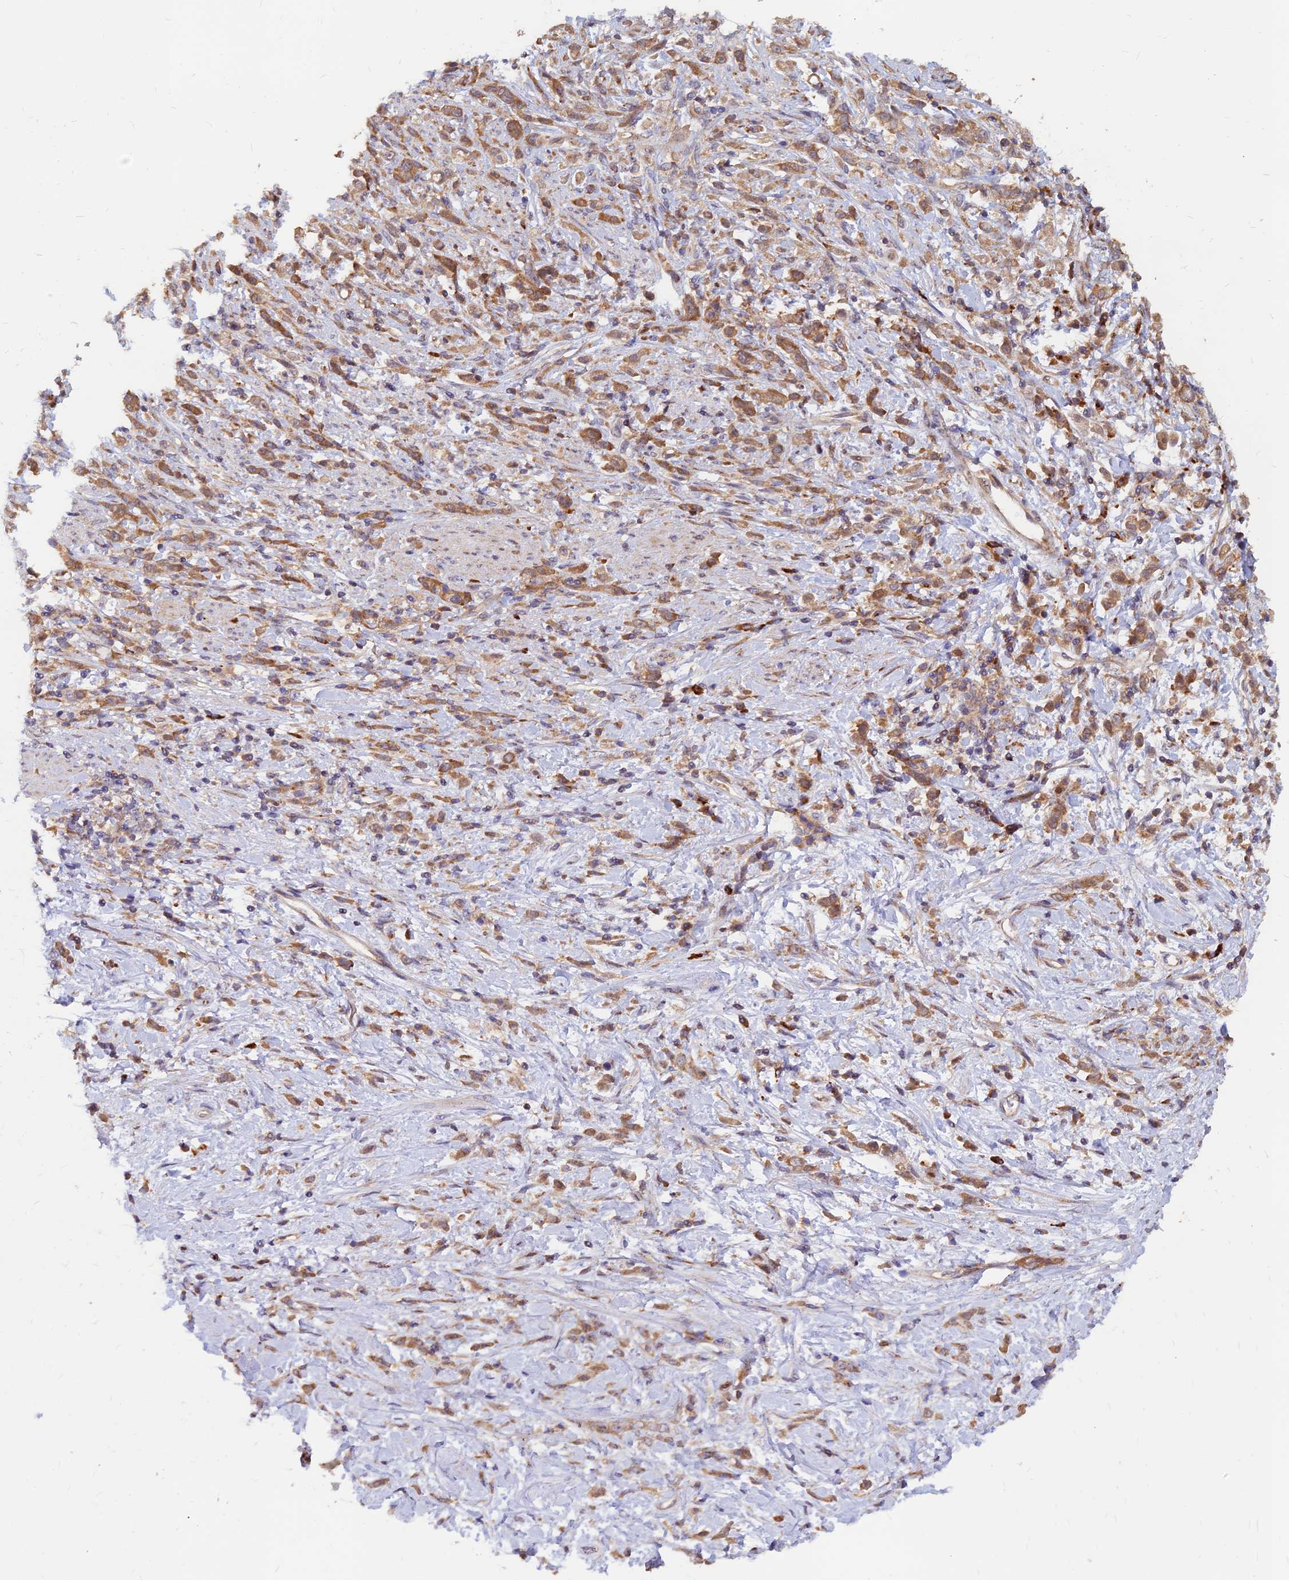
{"staining": {"intensity": "moderate", "quantity": ">75%", "location": "cytoplasmic/membranous"}, "tissue": "stomach cancer", "cell_type": "Tumor cells", "image_type": "cancer", "snomed": [{"axis": "morphology", "description": "Adenocarcinoma, NOS"}, {"axis": "topography", "description": "Stomach"}], "caption": "This photomicrograph displays stomach cancer (adenocarcinoma) stained with immunohistochemistry (IHC) to label a protein in brown. The cytoplasmic/membranous of tumor cells show moderate positivity for the protein. Nuclei are counter-stained blue.", "gene": "CCT6B", "patient": {"sex": "female", "age": 60}}